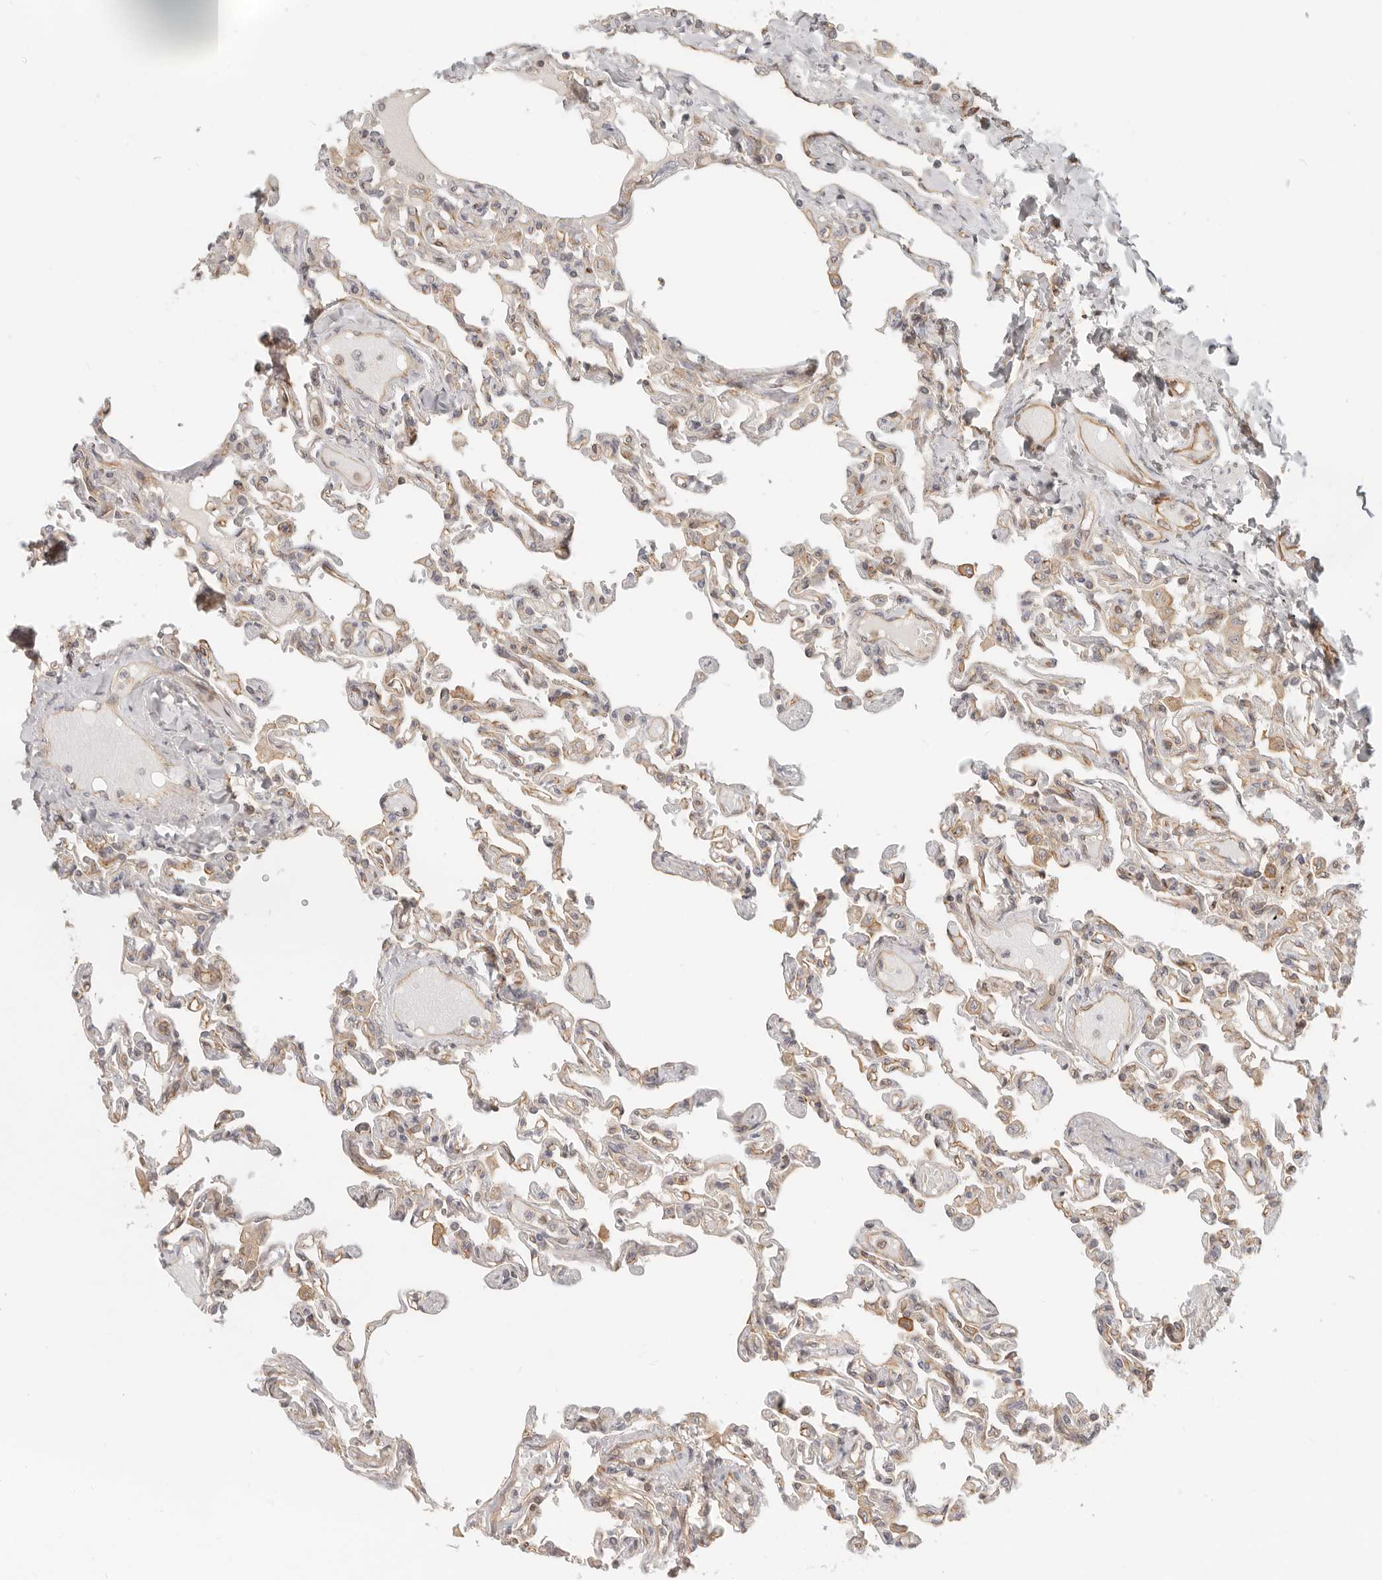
{"staining": {"intensity": "weak", "quantity": "25%-75%", "location": "cytoplasmic/membranous"}, "tissue": "lung", "cell_type": "Alveolar cells", "image_type": "normal", "snomed": [{"axis": "morphology", "description": "Normal tissue, NOS"}, {"axis": "topography", "description": "Lung"}], "caption": "Immunohistochemistry photomicrograph of unremarkable lung stained for a protein (brown), which demonstrates low levels of weak cytoplasmic/membranous staining in about 25%-75% of alveolar cells.", "gene": "UFSP1", "patient": {"sex": "male", "age": 21}}